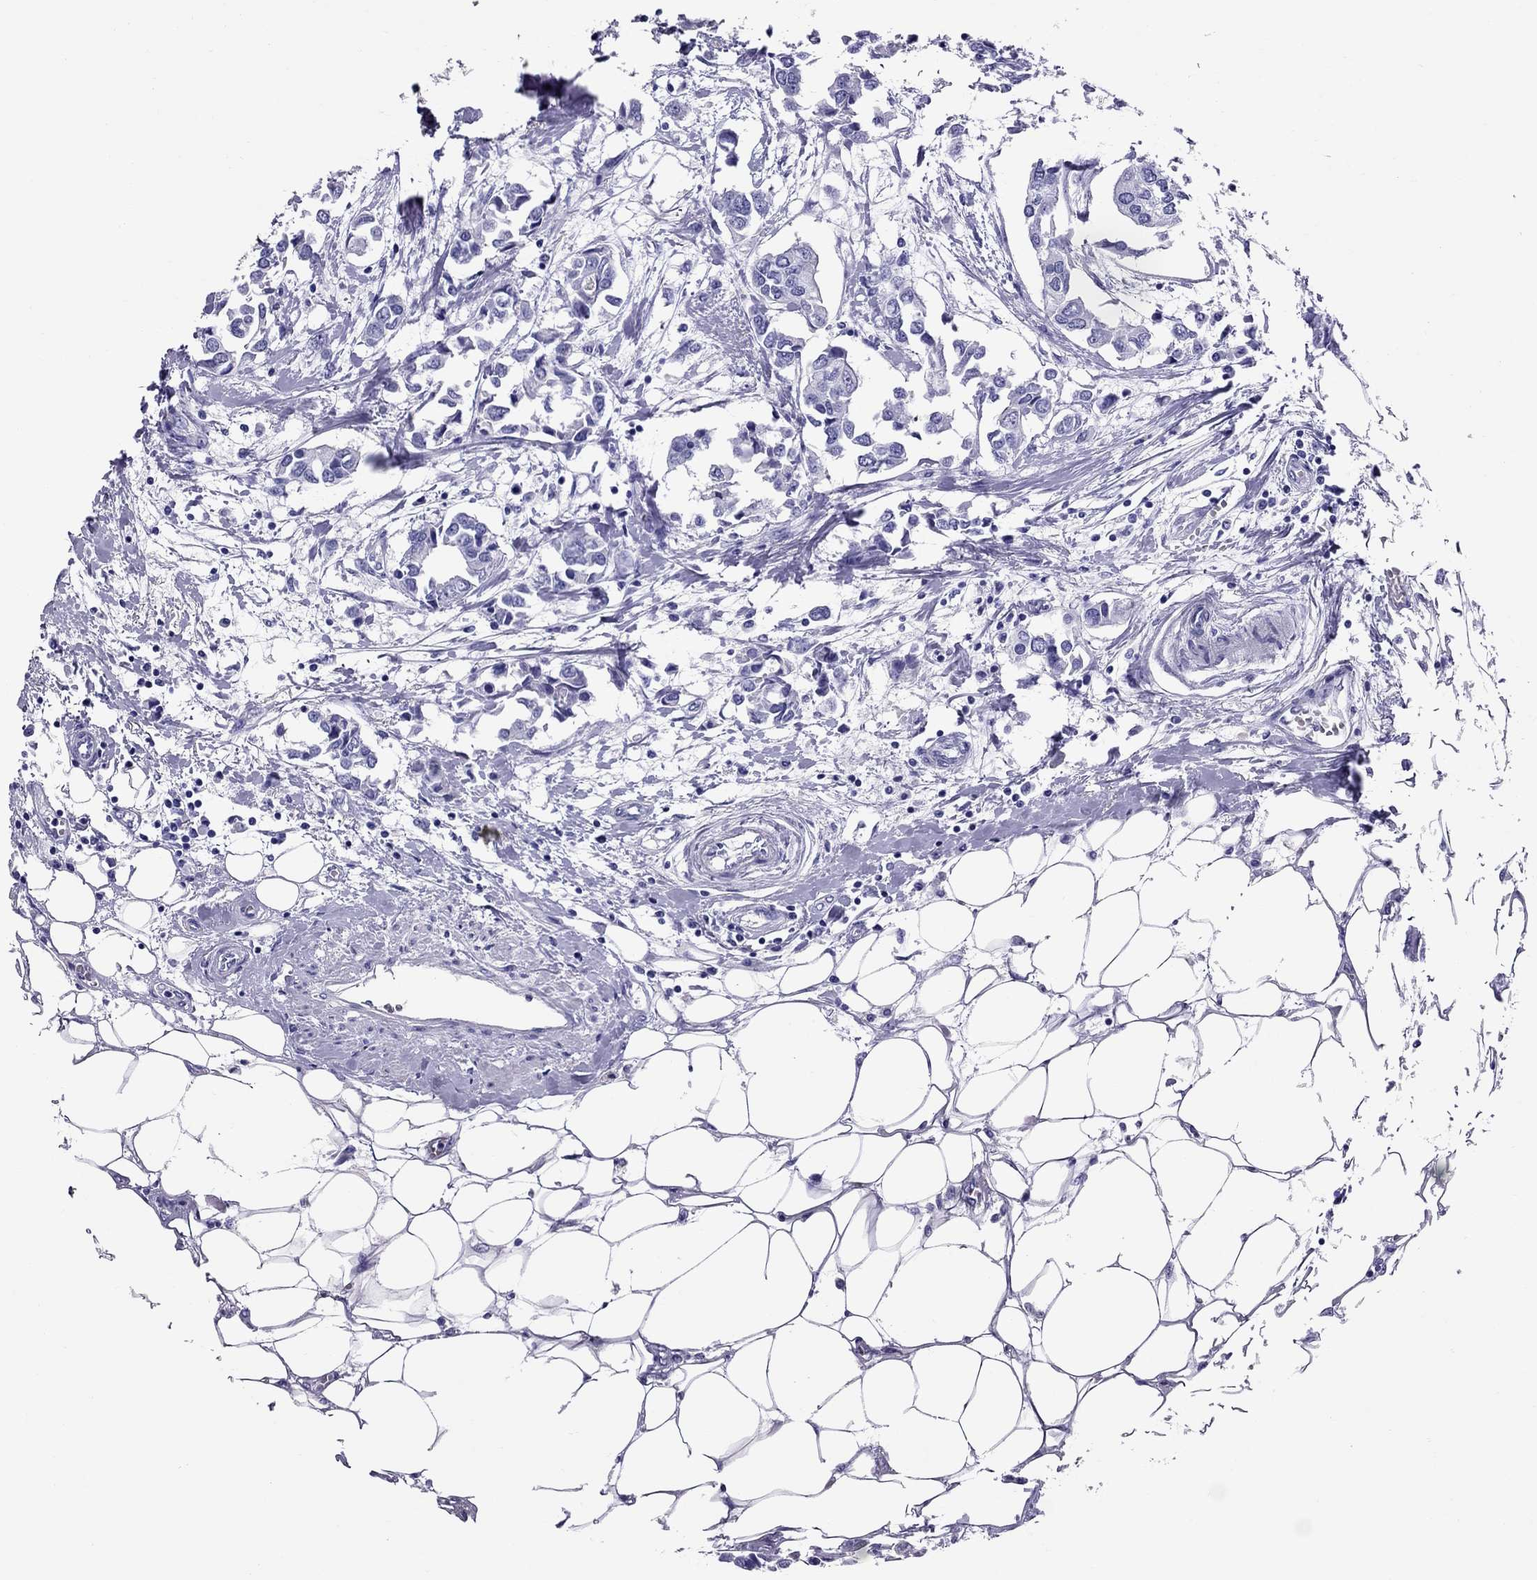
{"staining": {"intensity": "negative", "quantity": "none", "location": "none"}, "tissue": "breast cancer", "cell_type": "Tumor cells", "image_type": "cancer", "snomed": [{"axis": "morphology", "description": "Duct carcinoma"}, {"axis": "topography", "description": "Breast"}], "caption": "Immunohistochemistry image of human breast cancer stained for a protein (brown), which shows no positivity in tumor cells.", "gene": "AVPR1B", "patient": {"sex": "female", "age": 83}}